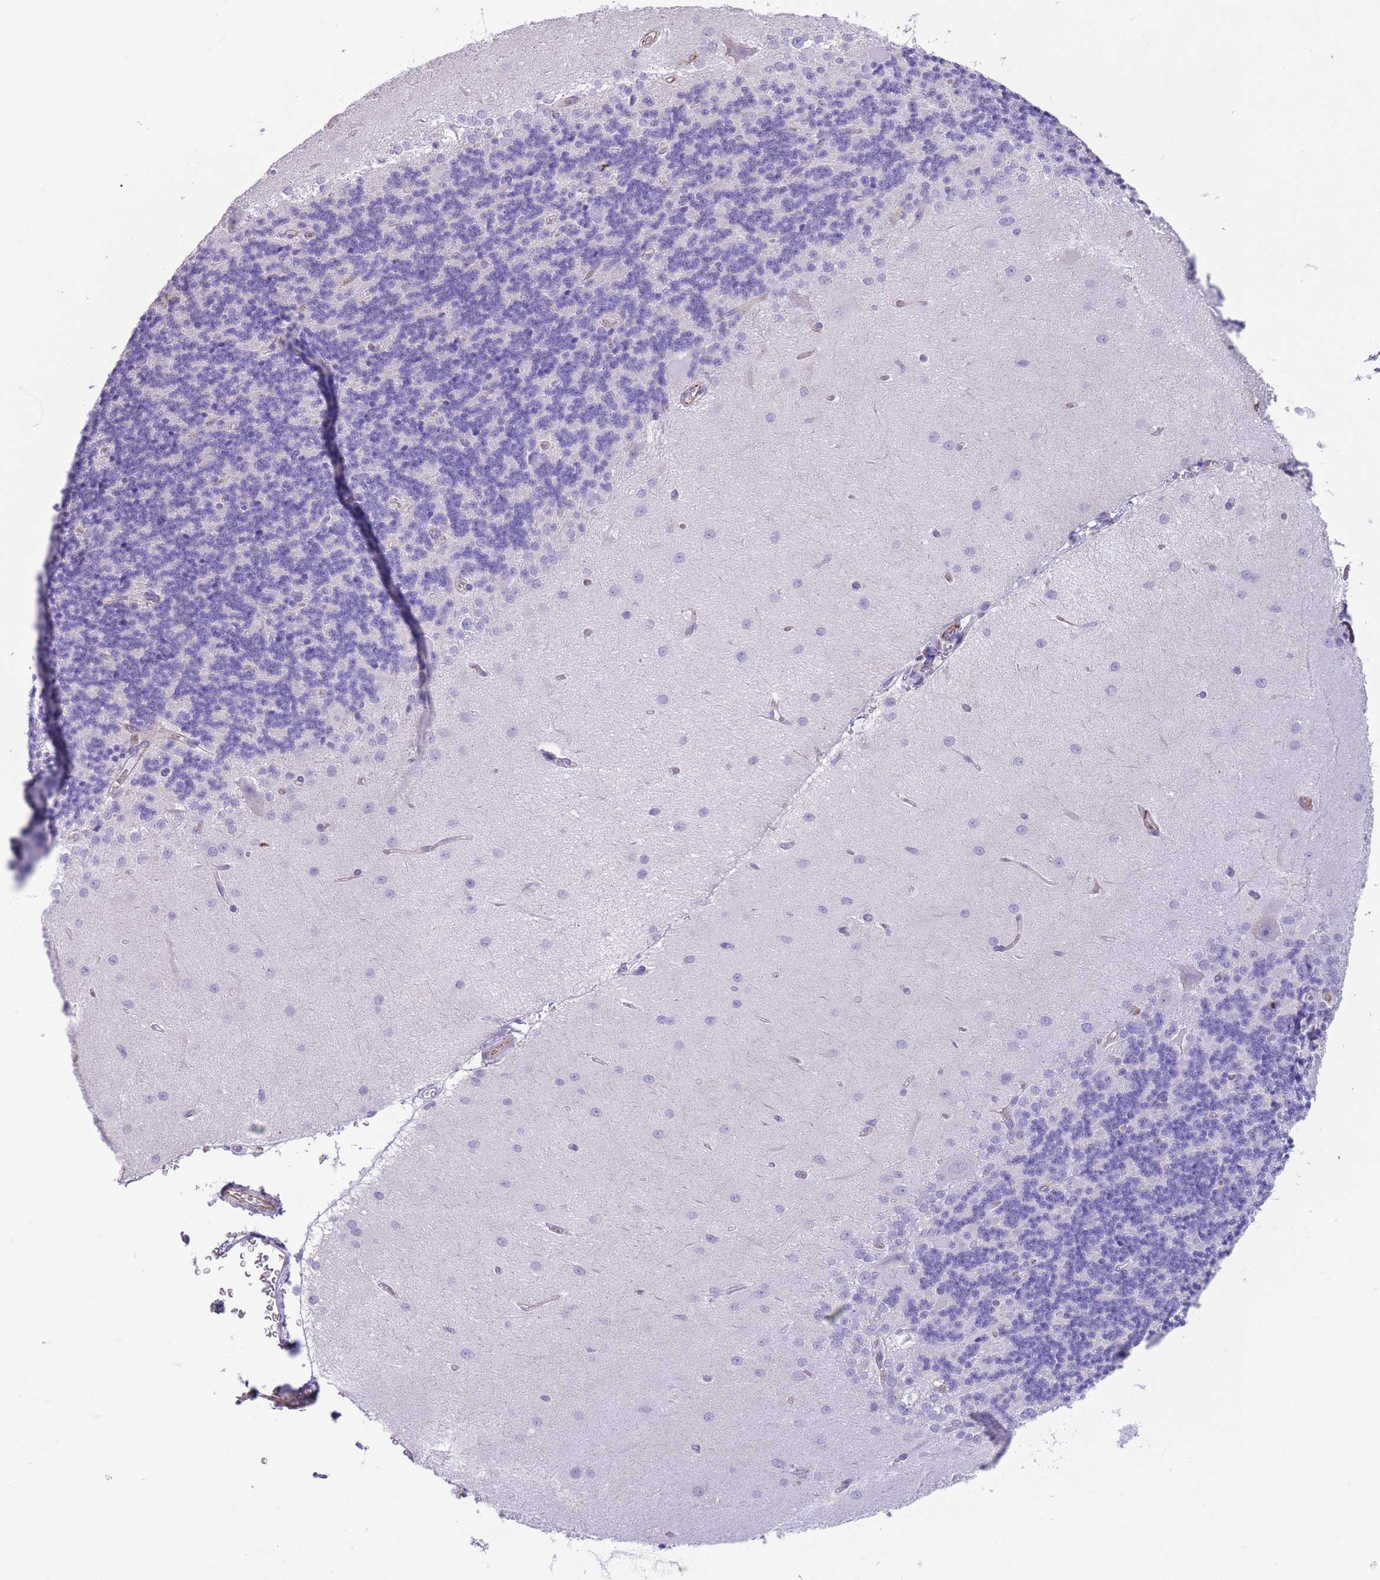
{"staining": {"intensity": "negative", "quantity": "none", "location": "none"}, "tissue": "cerebellum", "cell_type": "Cells in granular layer", "image_type": "normal", "snomed": [{"axis": "morphology", "description": "Normal tissue, NOS"}, {"axis": "topography", "description": "Cerebellum"}], "caption": "Immunohistochemical staining of benign cerebellum demonstrates no significant positivity in cells in granular layer. (Stains: DAB IHC with hematoxylin counter stain, Microscopy: brightfield microscopy at high magnification).", "gene": "ATP5MF", "patient": {"sex": "female", "age": 29}}